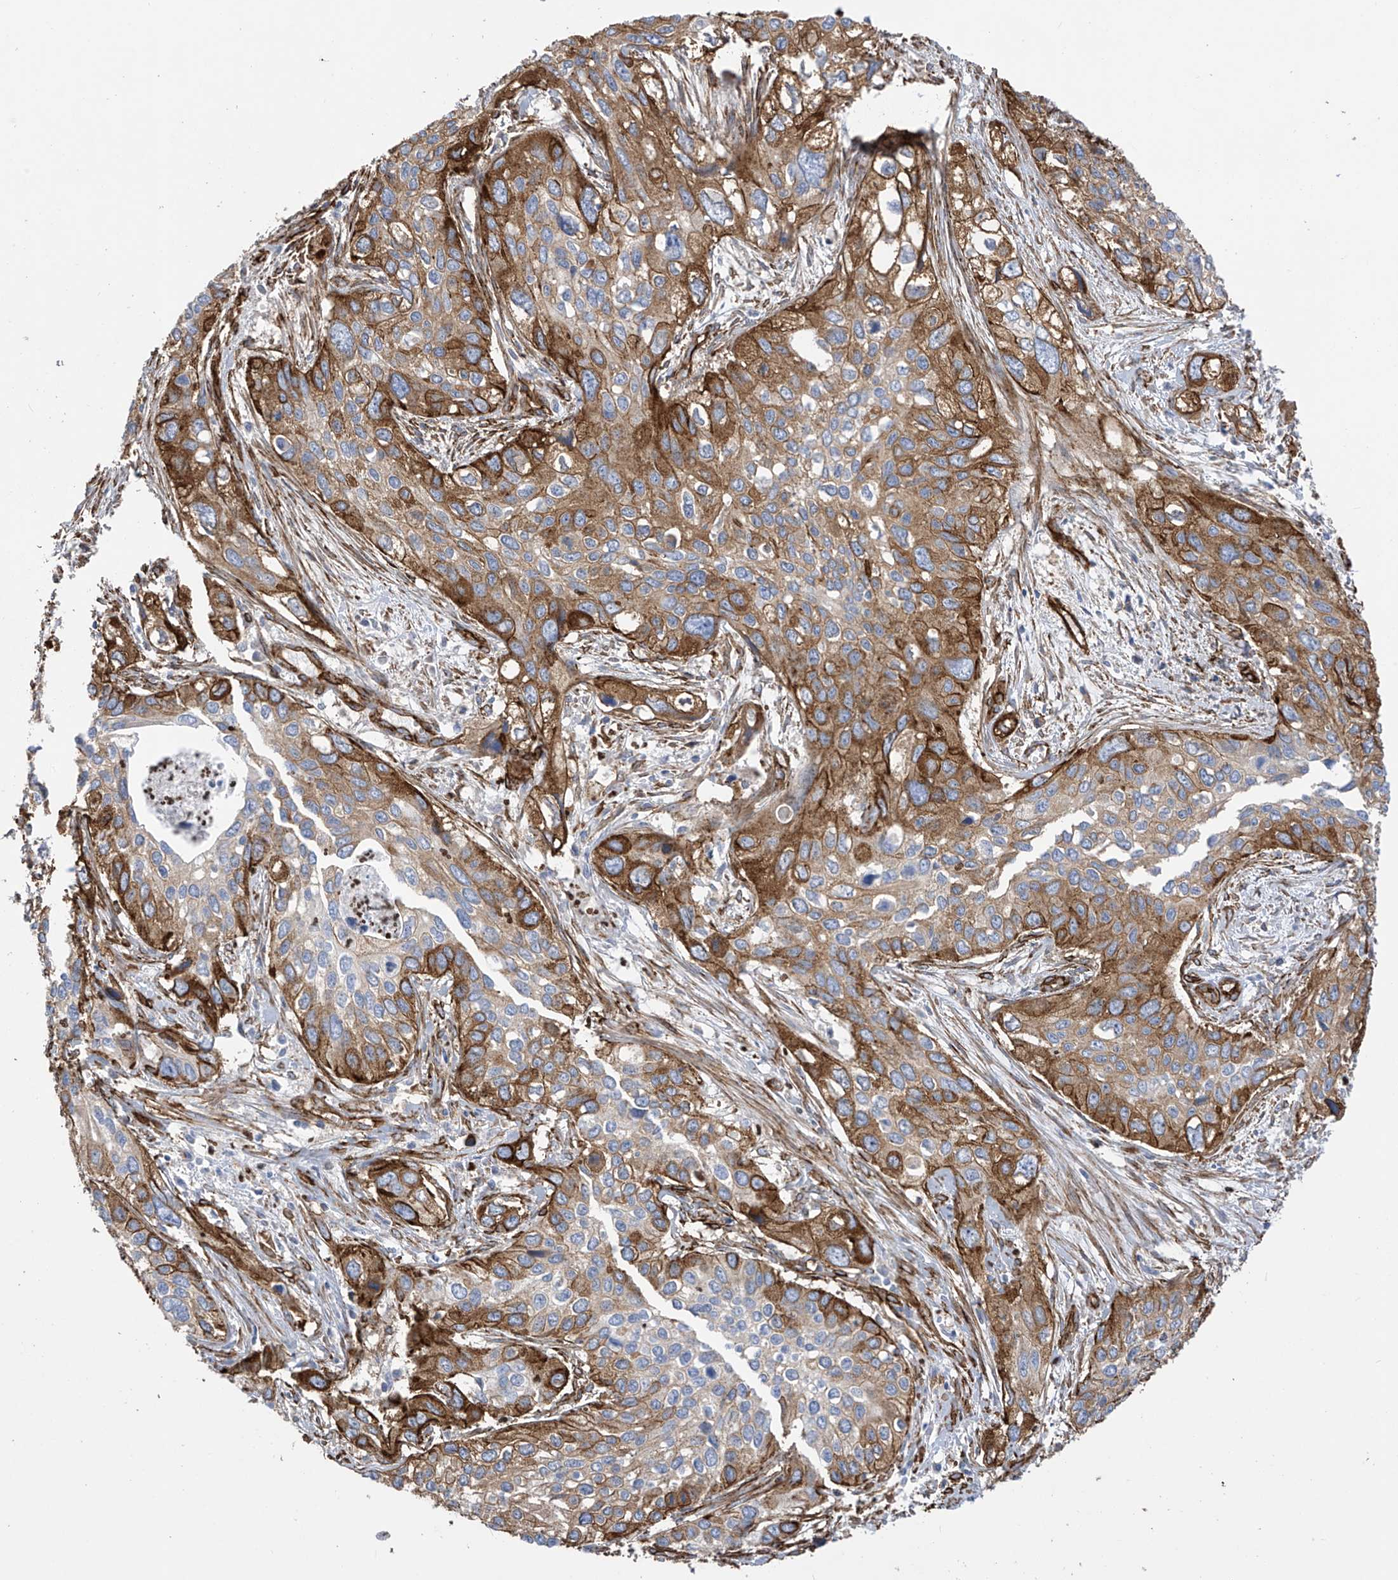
{"staining": {"intensity": "moderate", "quantity": ">75%", "location": "cytoplasmic/membranous"}, "tissue": "cervical cancer", "cell_type": "Tumor cells", "image_type": "cancer", "snomed": [{"axis": "morphology", "description": "Squamous cell carcinoma, NOS"}, {"axis": "topography", "description": "Cervix"}], "caption": "Cervical cancer stained with IHC reveals moderate cytoplasmic/membranous staining in approximately >75% of tumor cells.", "gene": "UBTD1", "patient": {"sex": "female", "age": 55}}